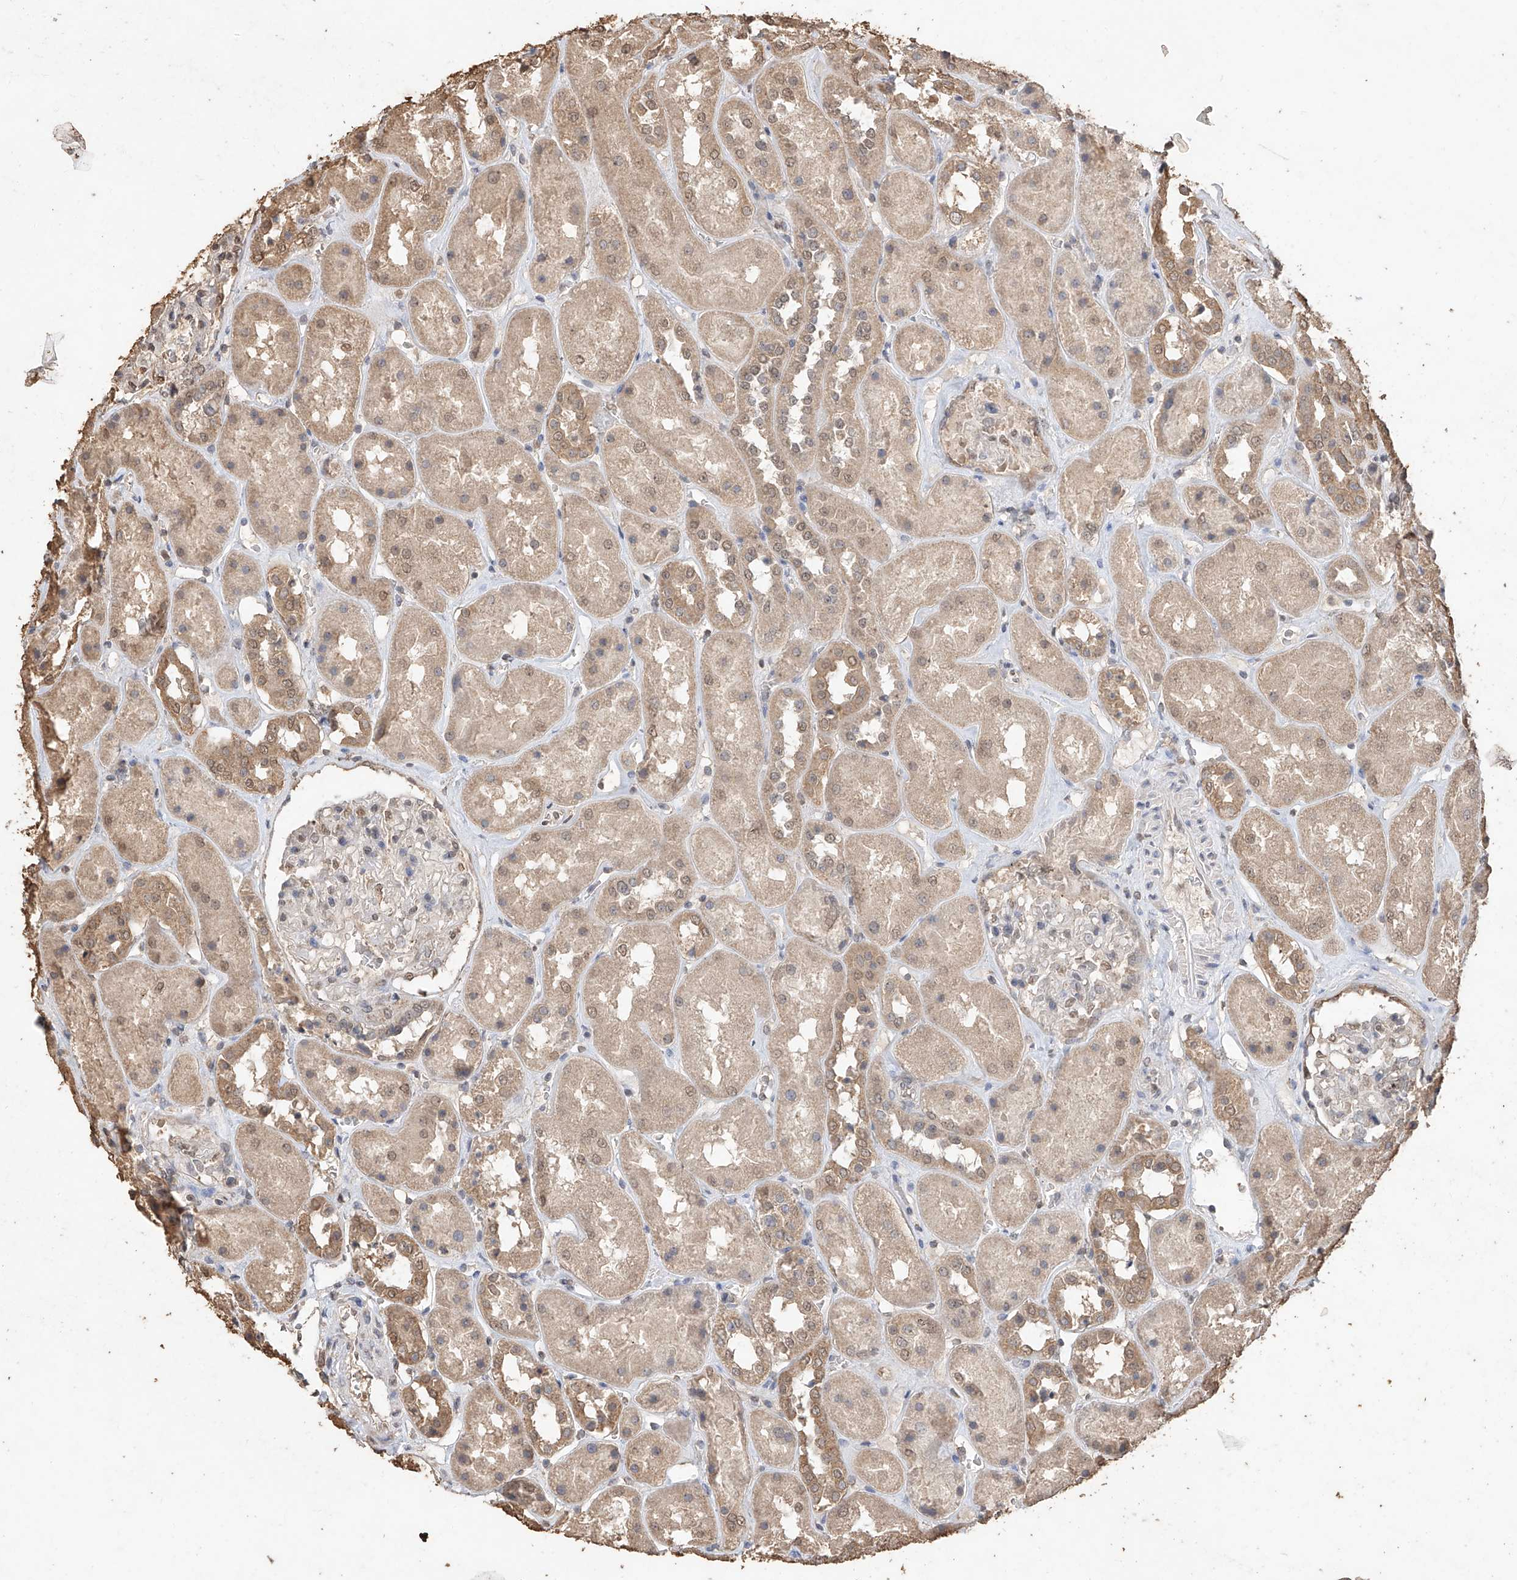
{"staining": {"intensity": "weak", "quantity": "25%-75%", "location": "cytoplasmic/membranous,nuclear"}, "tissue": "kidney", "cell_type": "Cells in glomeruli", "image_type": "normal", "snomed": [{"axis": "morphology", "description": "Normal tissue, NOS"}, {"axis": "topography", "description": "Kidney"}], "caption": "An image showing weak cytoplasmic/membranous,nuclear staining in about 25%-75% of cells in glomeruli in unremarkable kidney, as visualized by brown immunohistochemical staining.", "gene": "ELOVL1", "patient": {"sex": "male", "age": 70}}